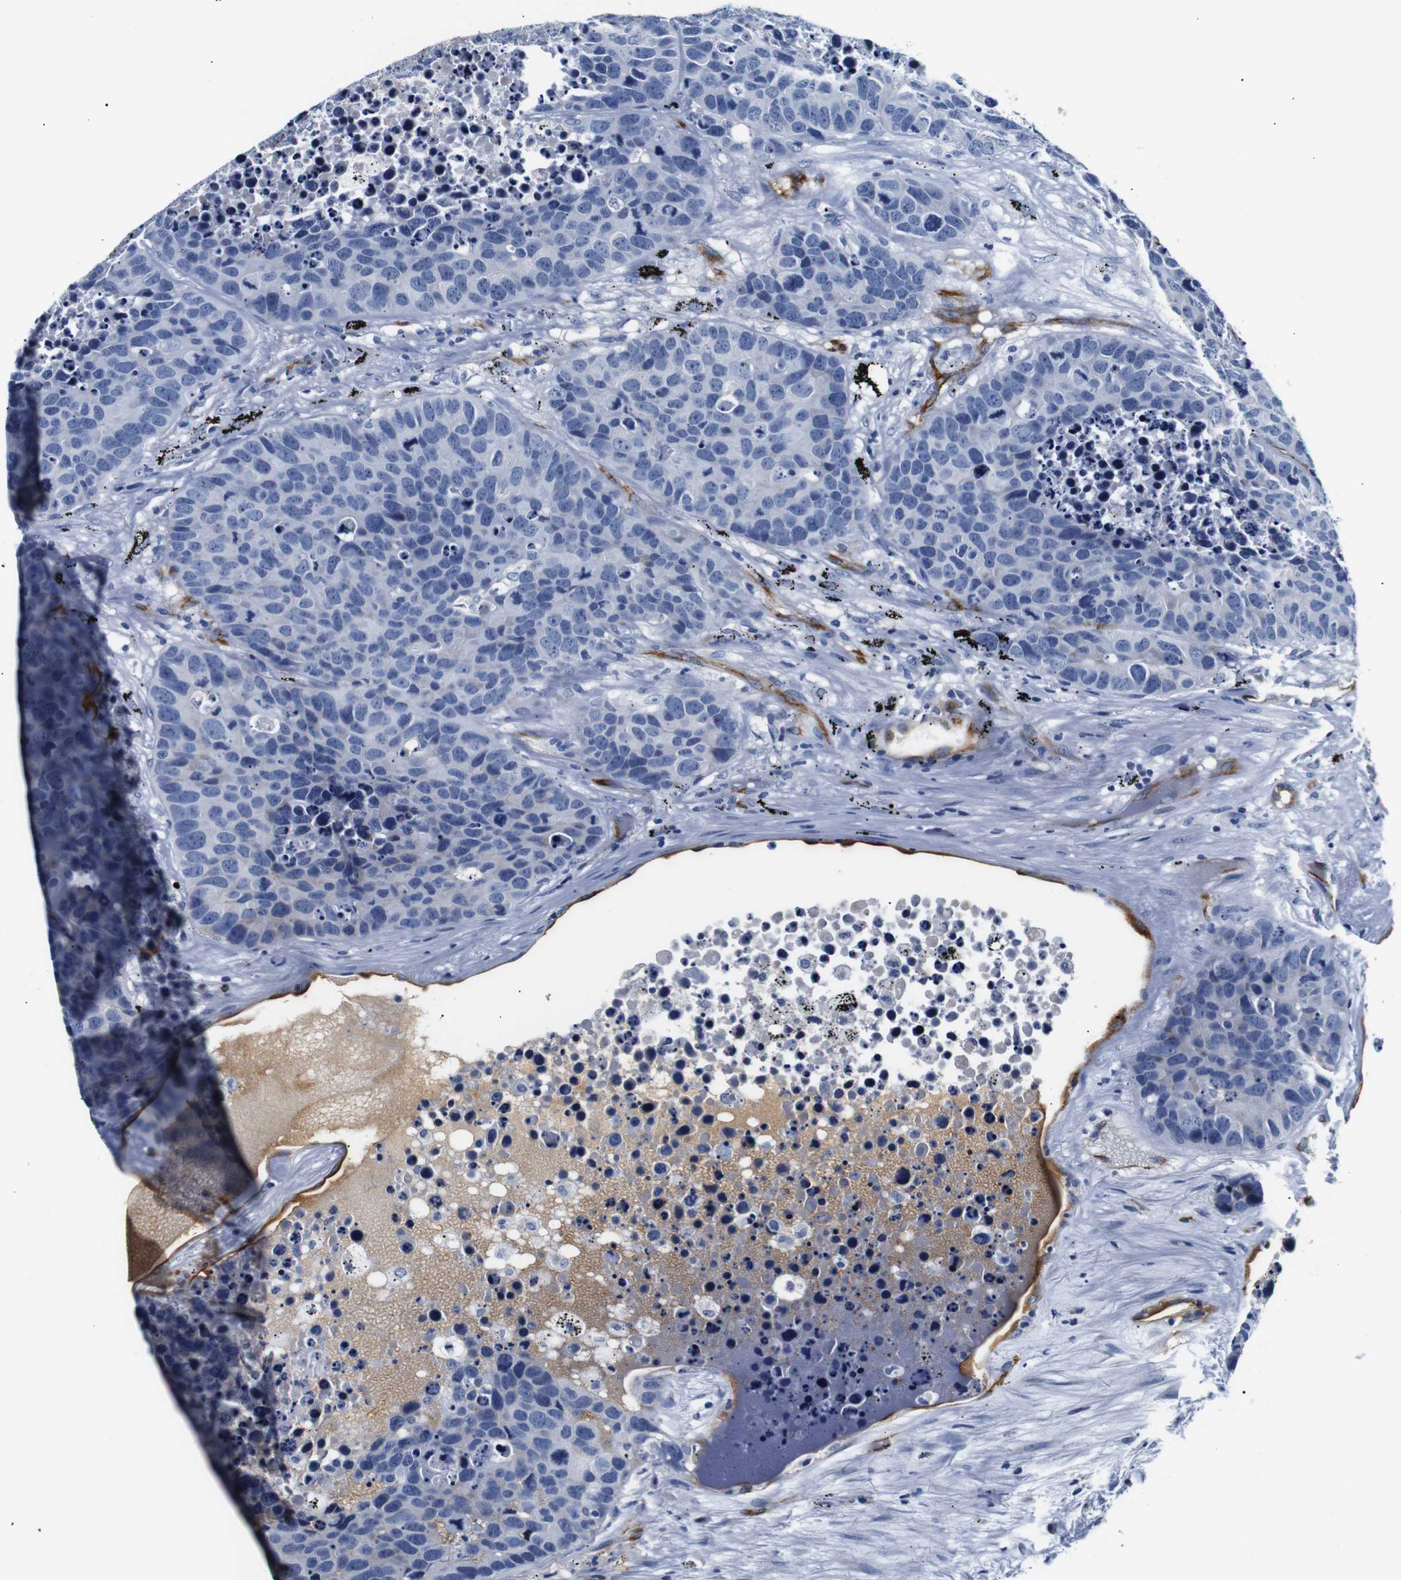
{"staining": {"intensity": "negative", "quantity": "none", "location": "none"}, "tissue": "carcinoid", "cell_type": "Tumor cells", "image_type": "cancer", "snomed": [{"axis": "morphology", "description": "Carcinoid, malignant, NOS"}, {"axis": "topography", "description": "Lung"}], "caption": "Carcinoid was stained to show a protein in brown. There is no significant positivity in tumor cells.", "gene": "MUC4", "patient": {"sex": "male", "age": 60}}